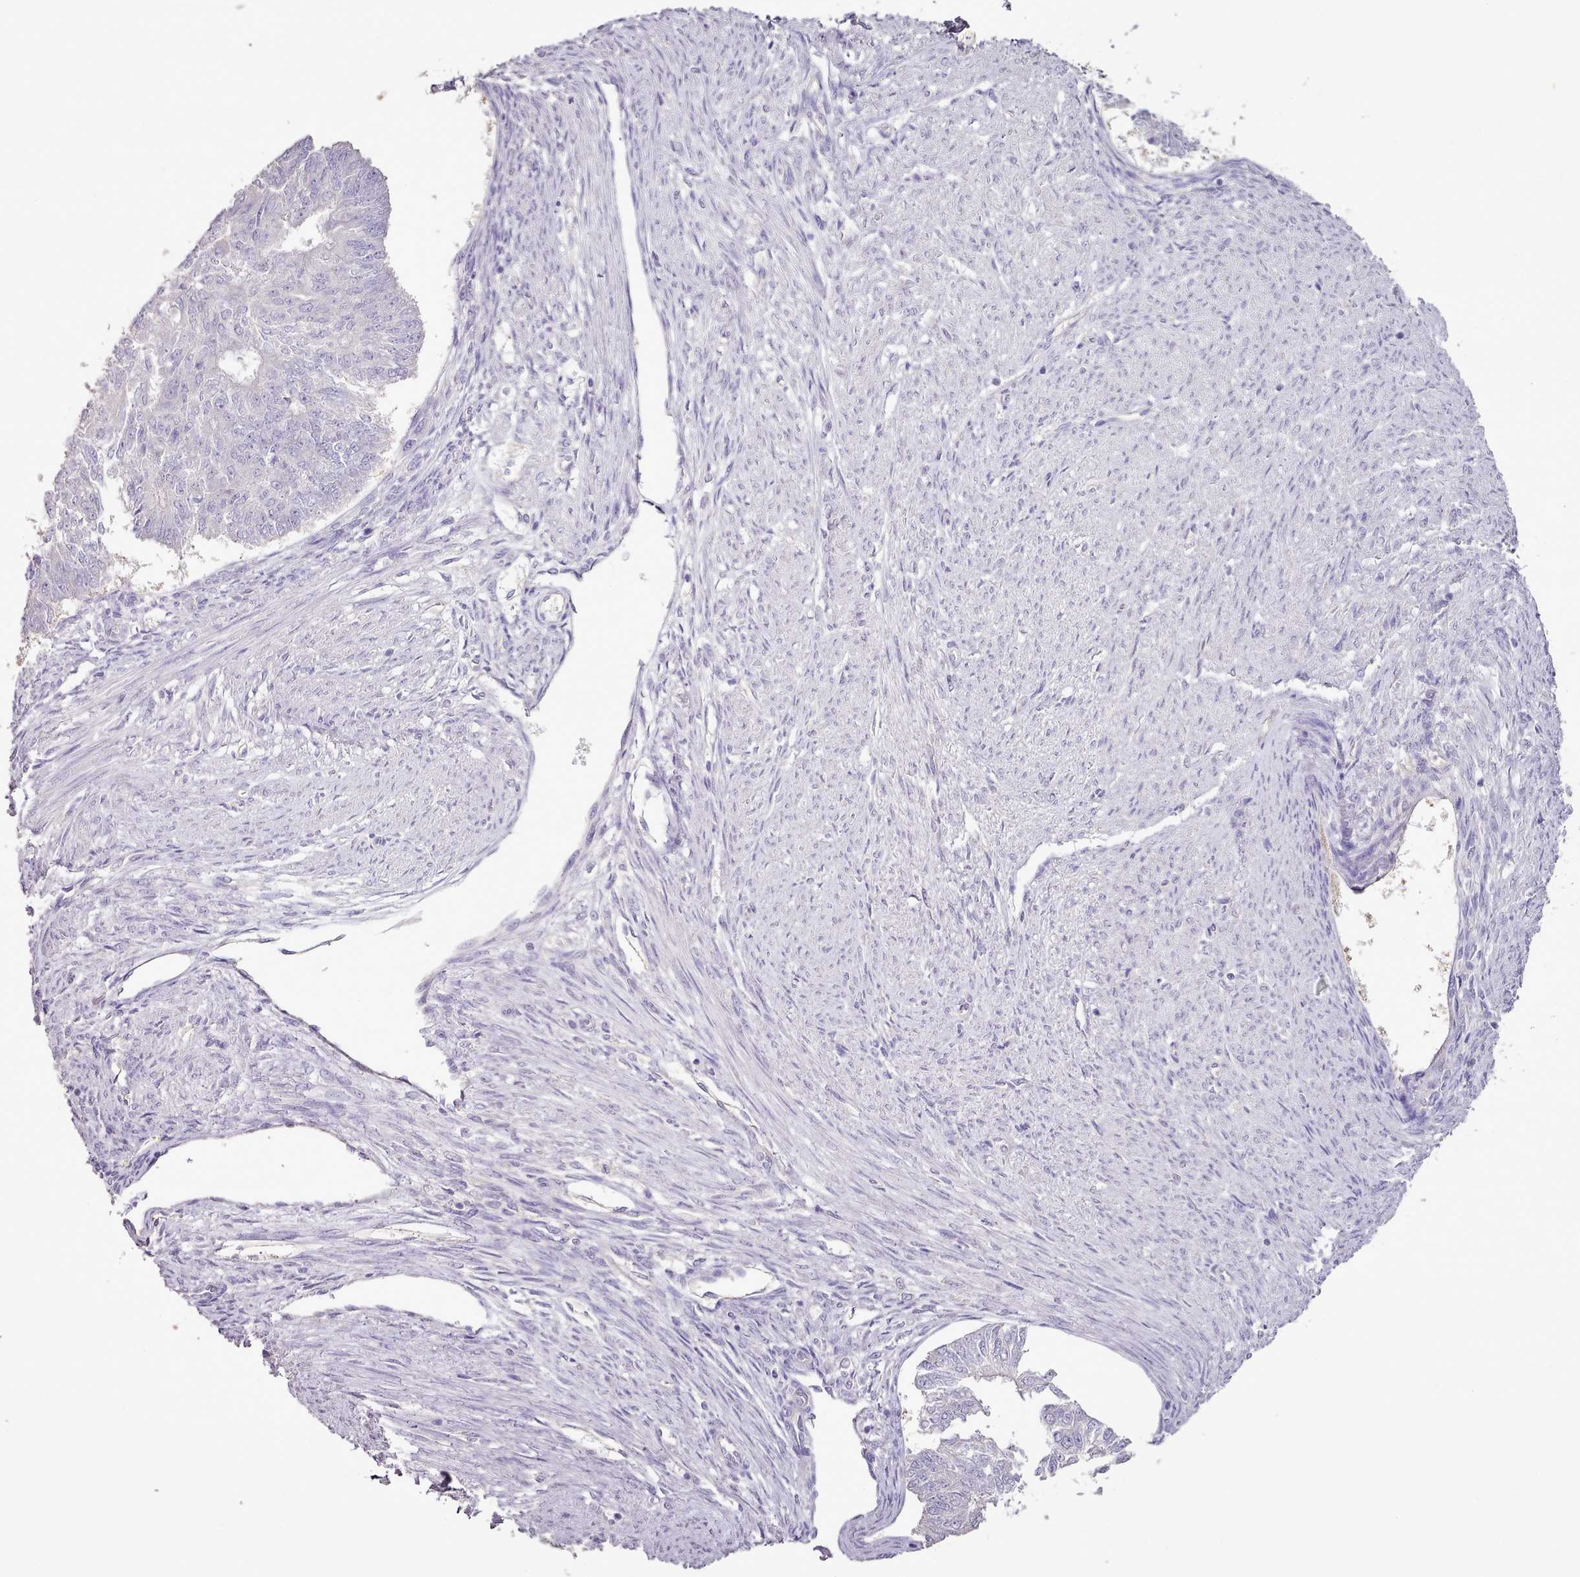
{"staining": {"intensity": "negative", "quantity": "none", "location": "none"}, "tissue": "endometrial cancer", "cell_type": "Tumor cells", "image_type": "cancer", "snomed": [{"axis": "morphology", "description": "Adenocarcinoma, NOS"}, {"axis": "topography", "description": "Endometrium"}], "caption": "This is an immunohistochemistry (IHC) histopathology image of endometrial cancer. There is no expression in tumor cells.", "gene": "BLOC1S2", "patient": {"sex": "female", "age": 32}}